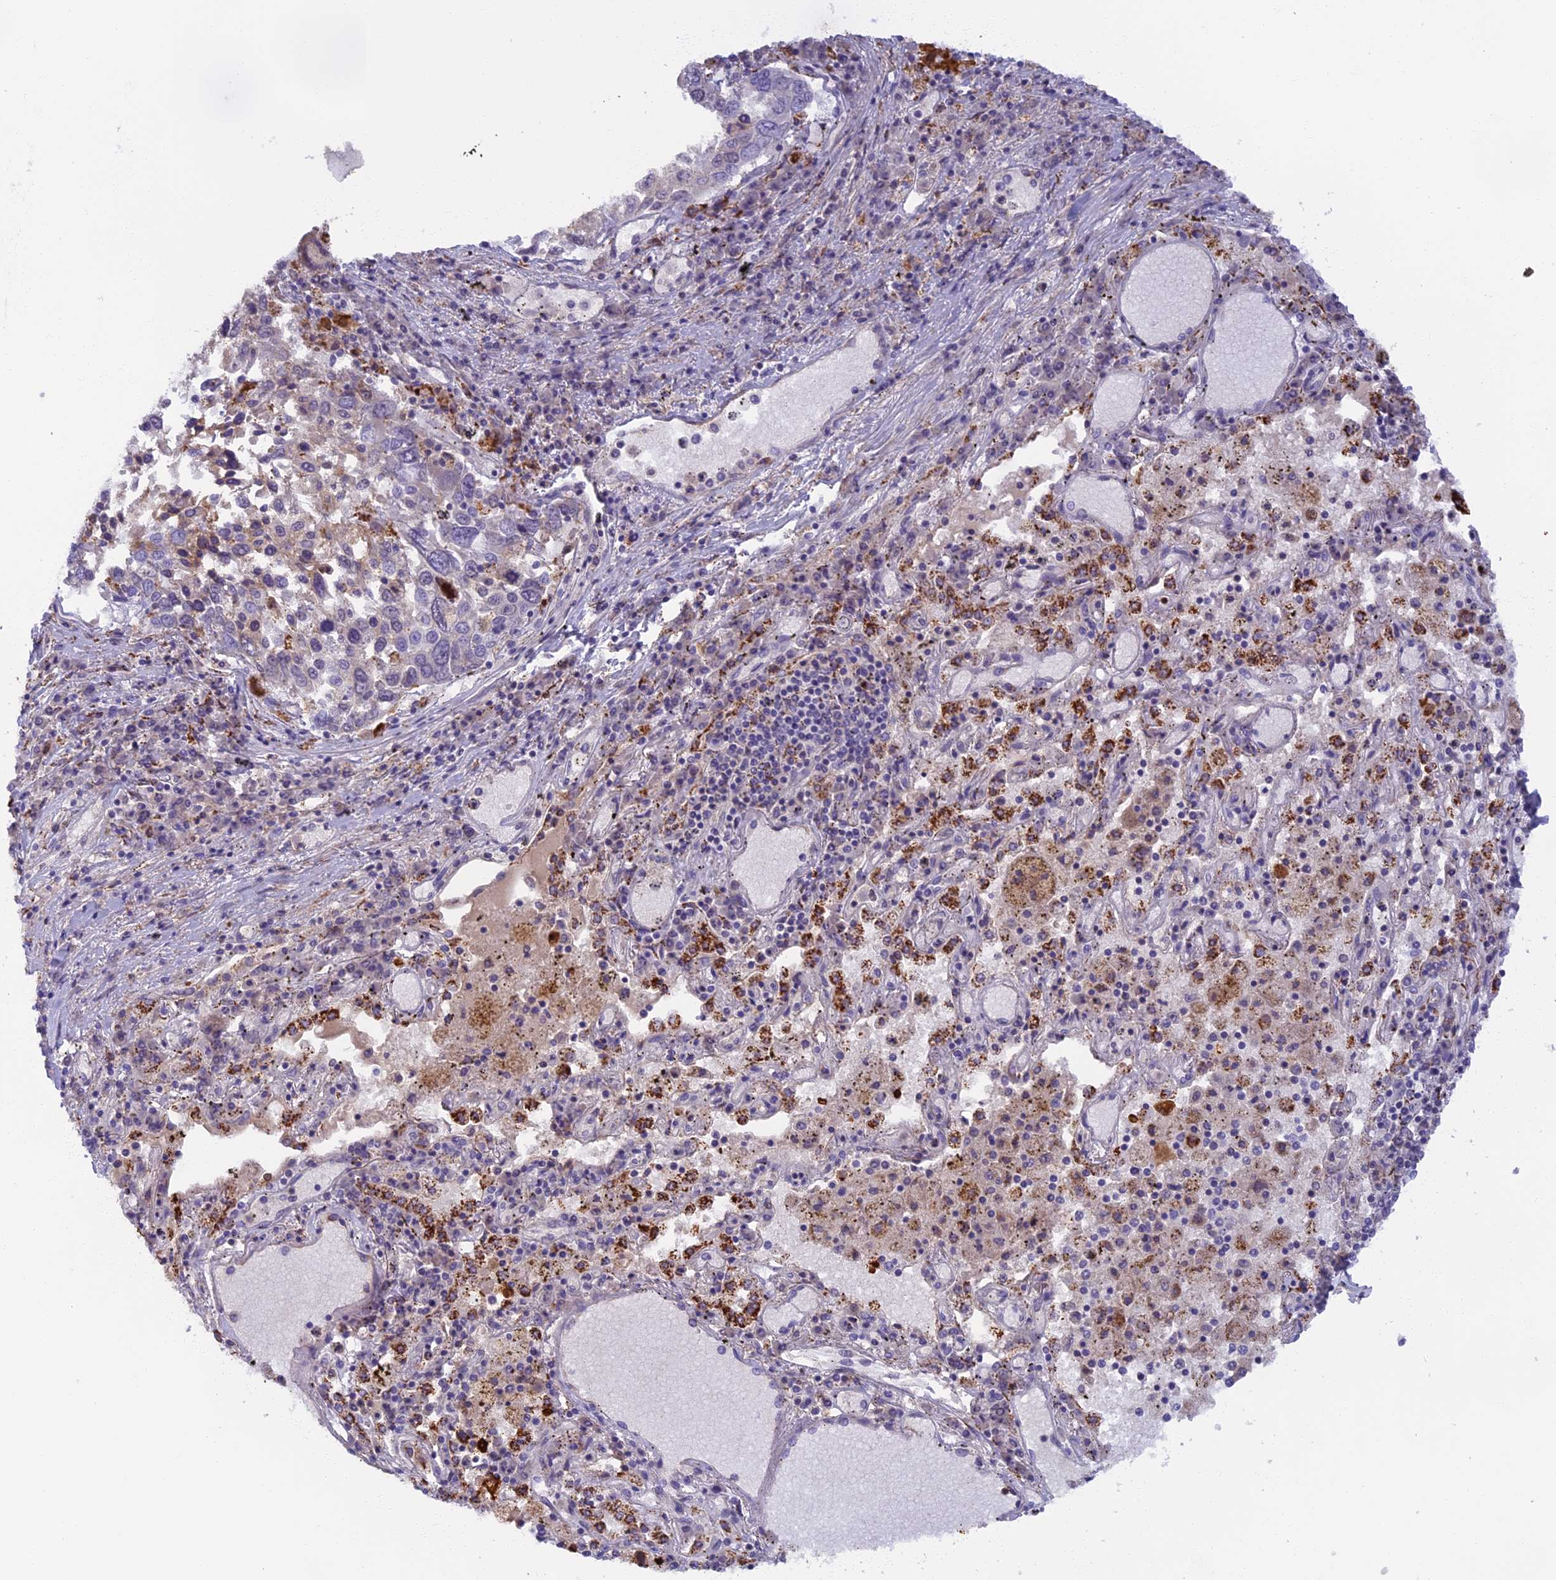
{"staining": {"intensity": "negative", "quantity": "none", "location": "none"}, "tissue": "lung cancer", "cell_type": "Tumor cells", "image_type": "cancer", "snomed": [{"axis": "morphology", "description": "Squamous cell carcinoma, NOS"}, {"axis": "topography", "description": "Lung"}], "caption": "Squamous cell carcinoma (lung) was stained to show a protein in brown. There is no significant positivity in tumor cells.", "gene": "SEMA7A", "patient": {"sex": "male", "age": 65}}